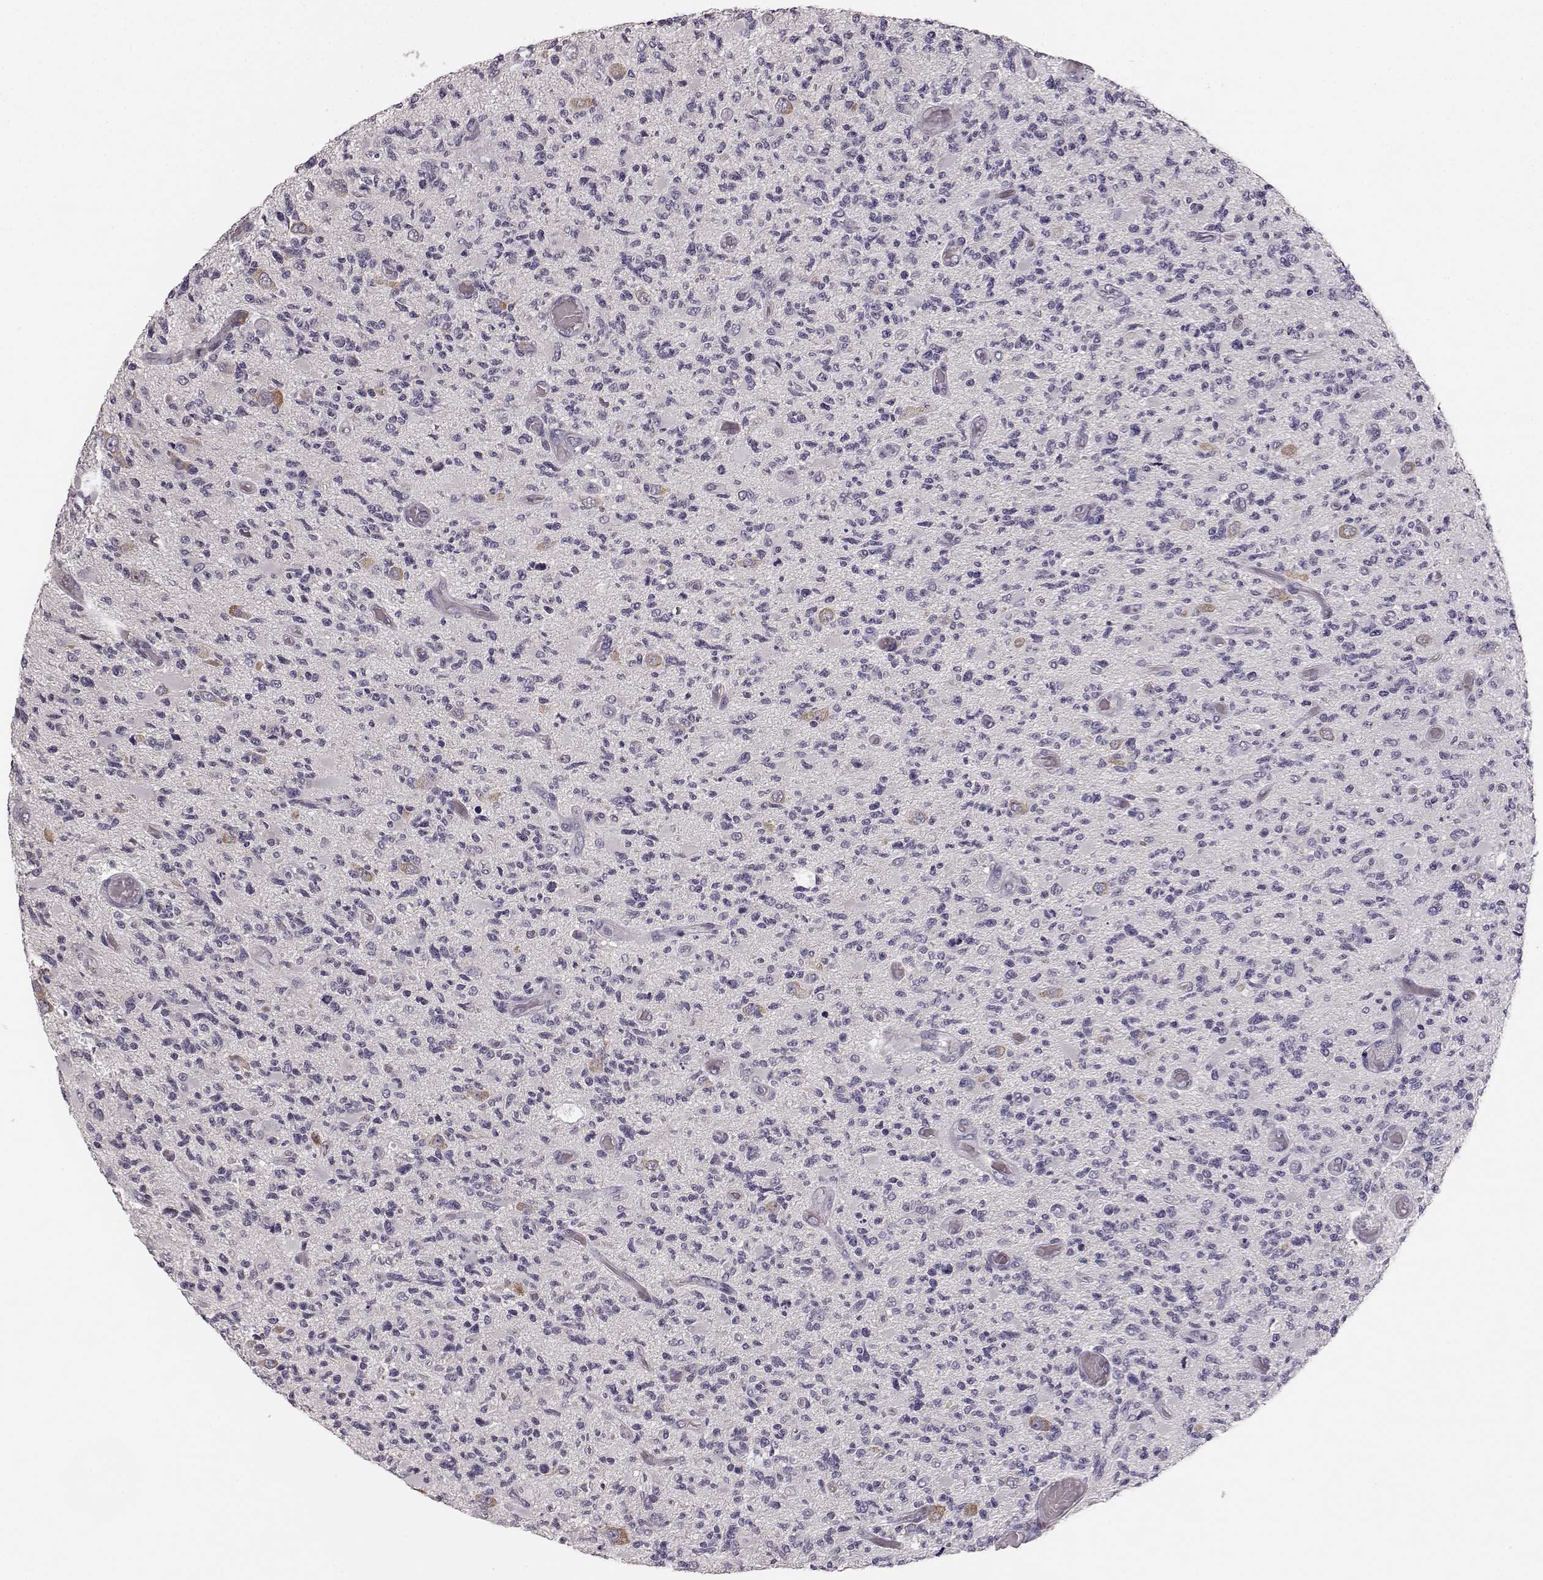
{"staining": {"intensity": "negative", "quantity": "none", "location": "none"}, "tissue": "glioma", "cell_type": "Tumor cells", "image_type": "cancer", "snomed": [{"axis": "morphology", "description": "Glioma, malignant, High grade"}, {"axis": "topography", "description": "Brain"}], "caption": "Micrograph shows no significant protein expression in tumor cells of malignant glioma (high-grade).", "gene": "BFSP2", "patient": {"sex": "female", "age": 63}}